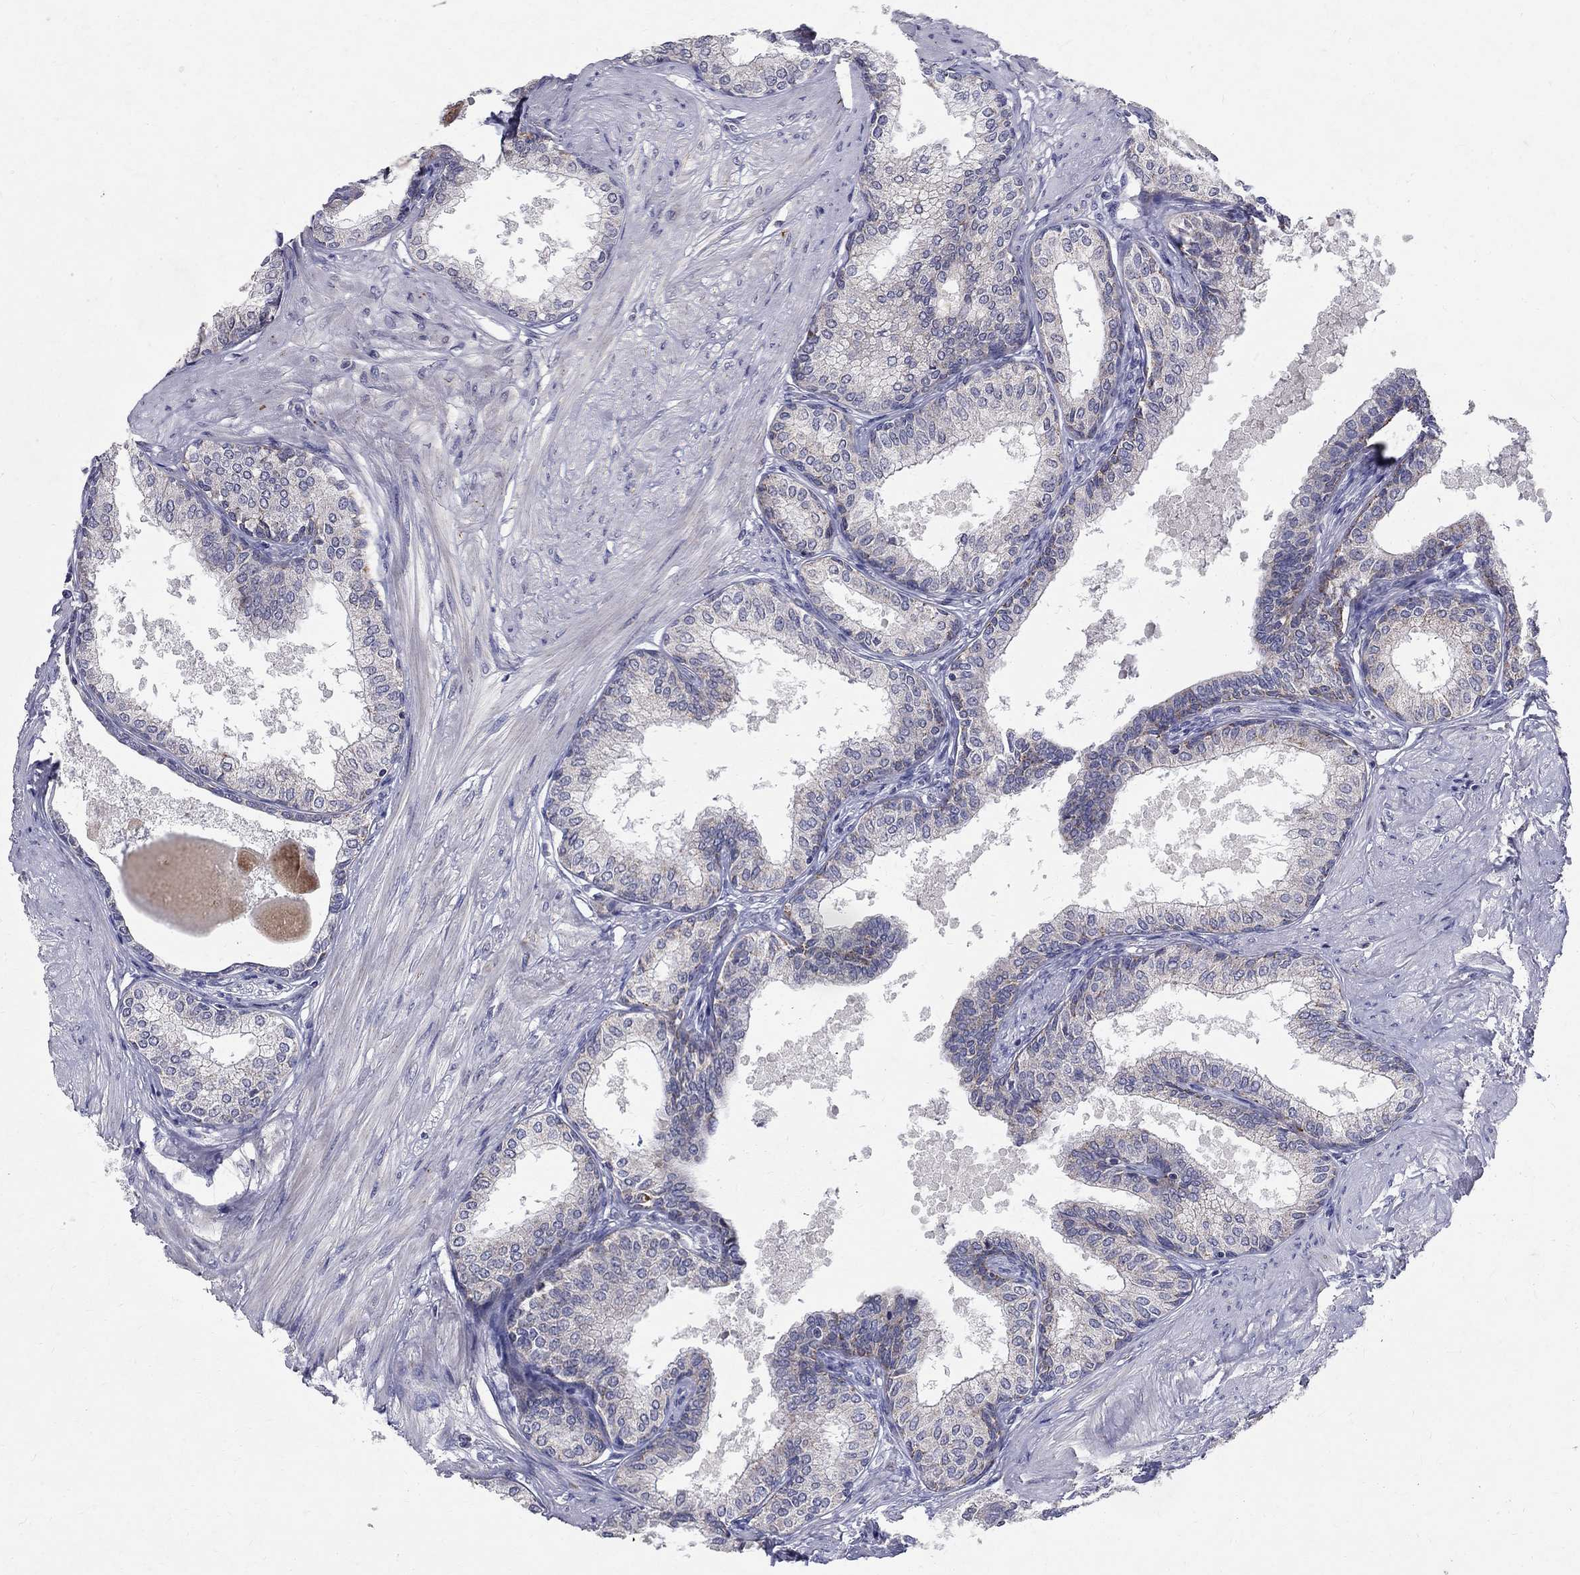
{"staining": {"intensity": "negative", "quantity": "none", "location": "none"}, "tissue": "prostate", "cell_type": "Glandular cells", "image_type": "normal", "snomed": [{"axis": "morphology", "description": "Normal tissue, NOS"}, {"axis": "topography", "description": "Prostate"}], "caption": "Immunohistochemistry (IHC) histopathology image of benign human prostate stained for a protein (brown), which shows no staining in glandular cells.", "gene": "SLC4A10", "patient": {"sex": "male", "age": 63}}